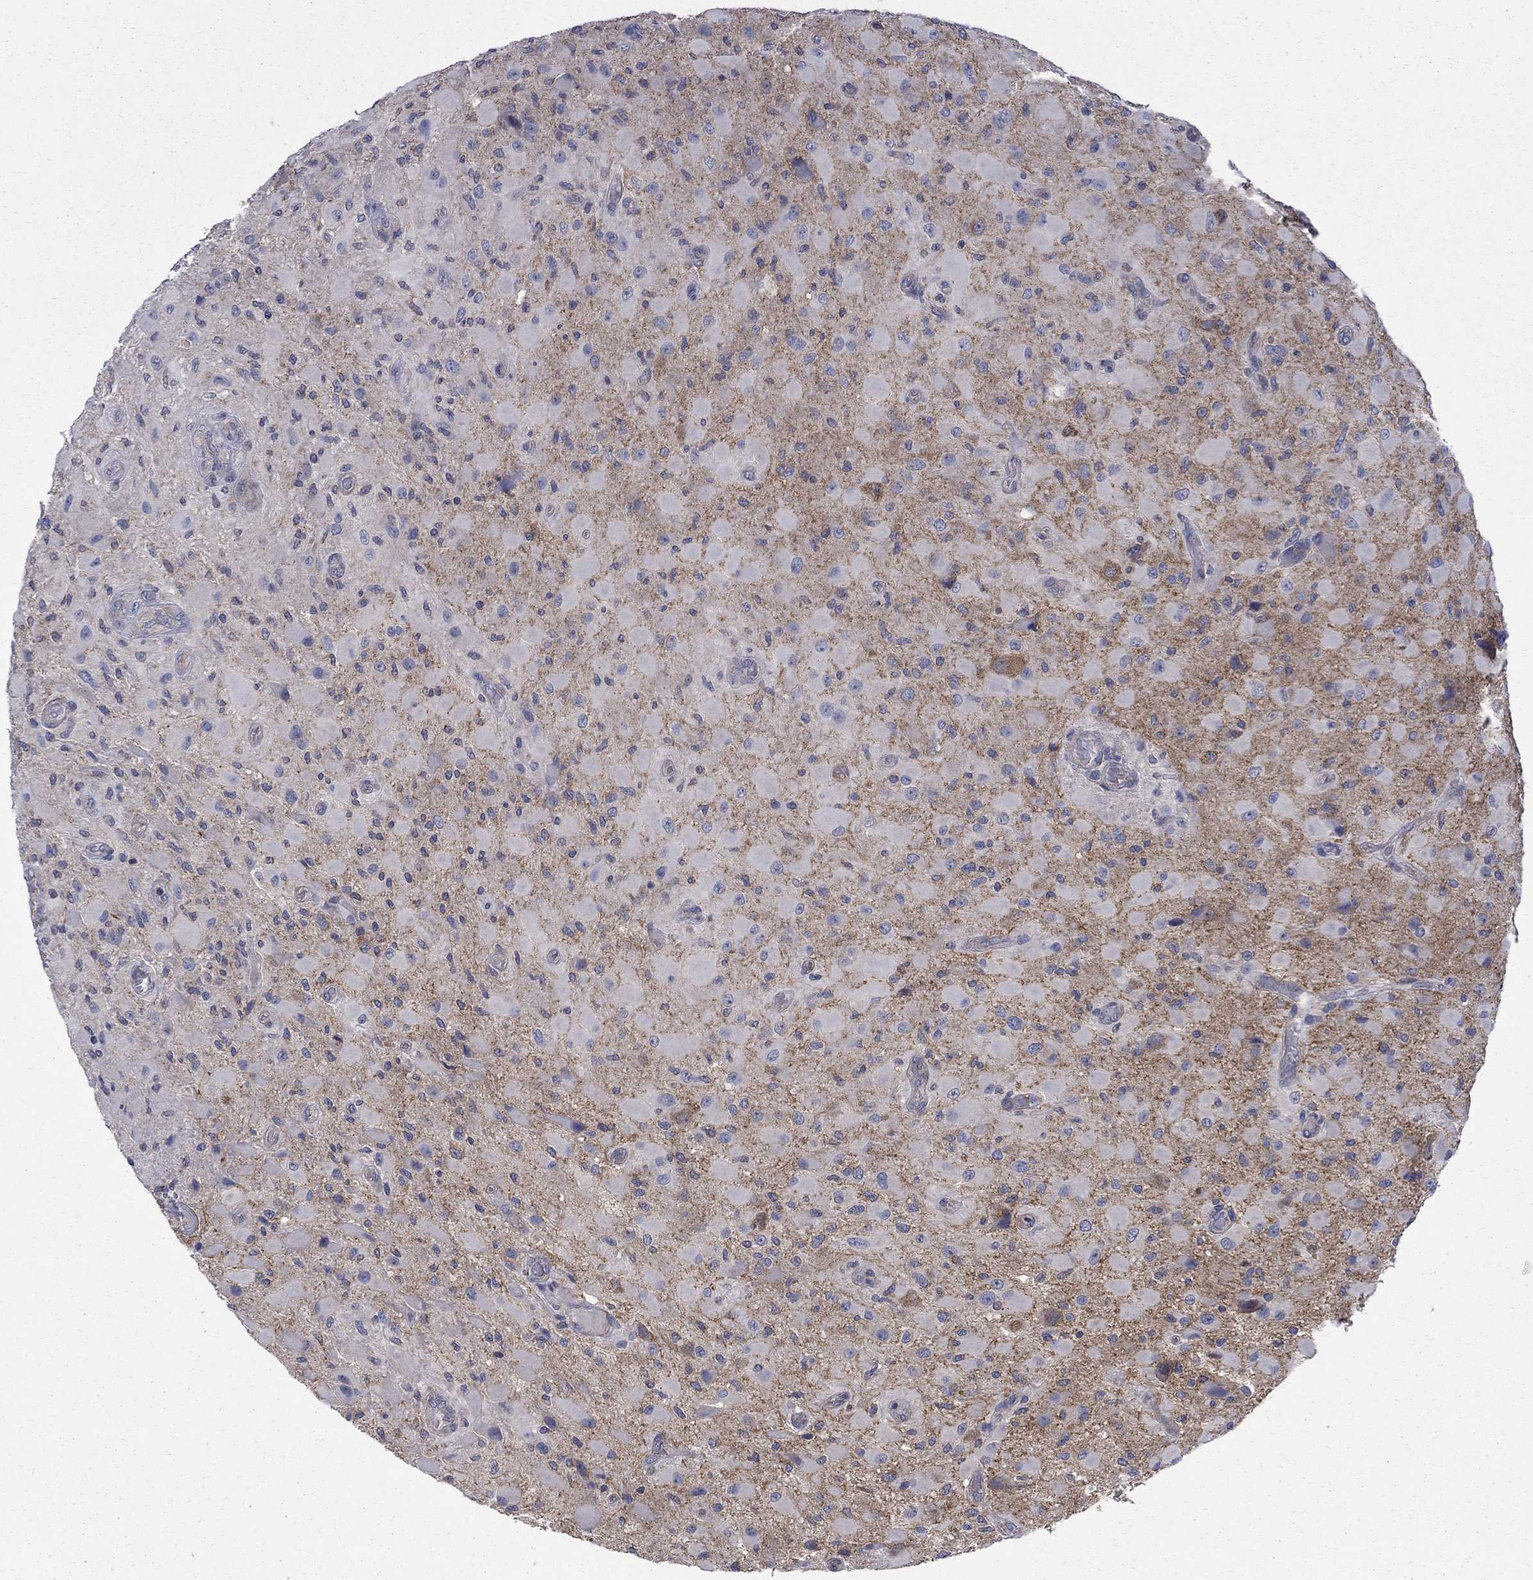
{"staining": {"intensity": "negative", "quantity": "none", "location": "none"}, "tissue": "glioma", "cell_type": "Tumor cells", "image_type": "cancer", "snomed": [{"axis": "morphology", "description": "Glioma, malignant, High grade"}, {"axis": "topography", "description": "Cerebral cortex"}], "caption": "Tumor cells show no significant protein staining in glioma.", "gene": "HSPA12A", "patient": {"sex": "male", "age": 35}}